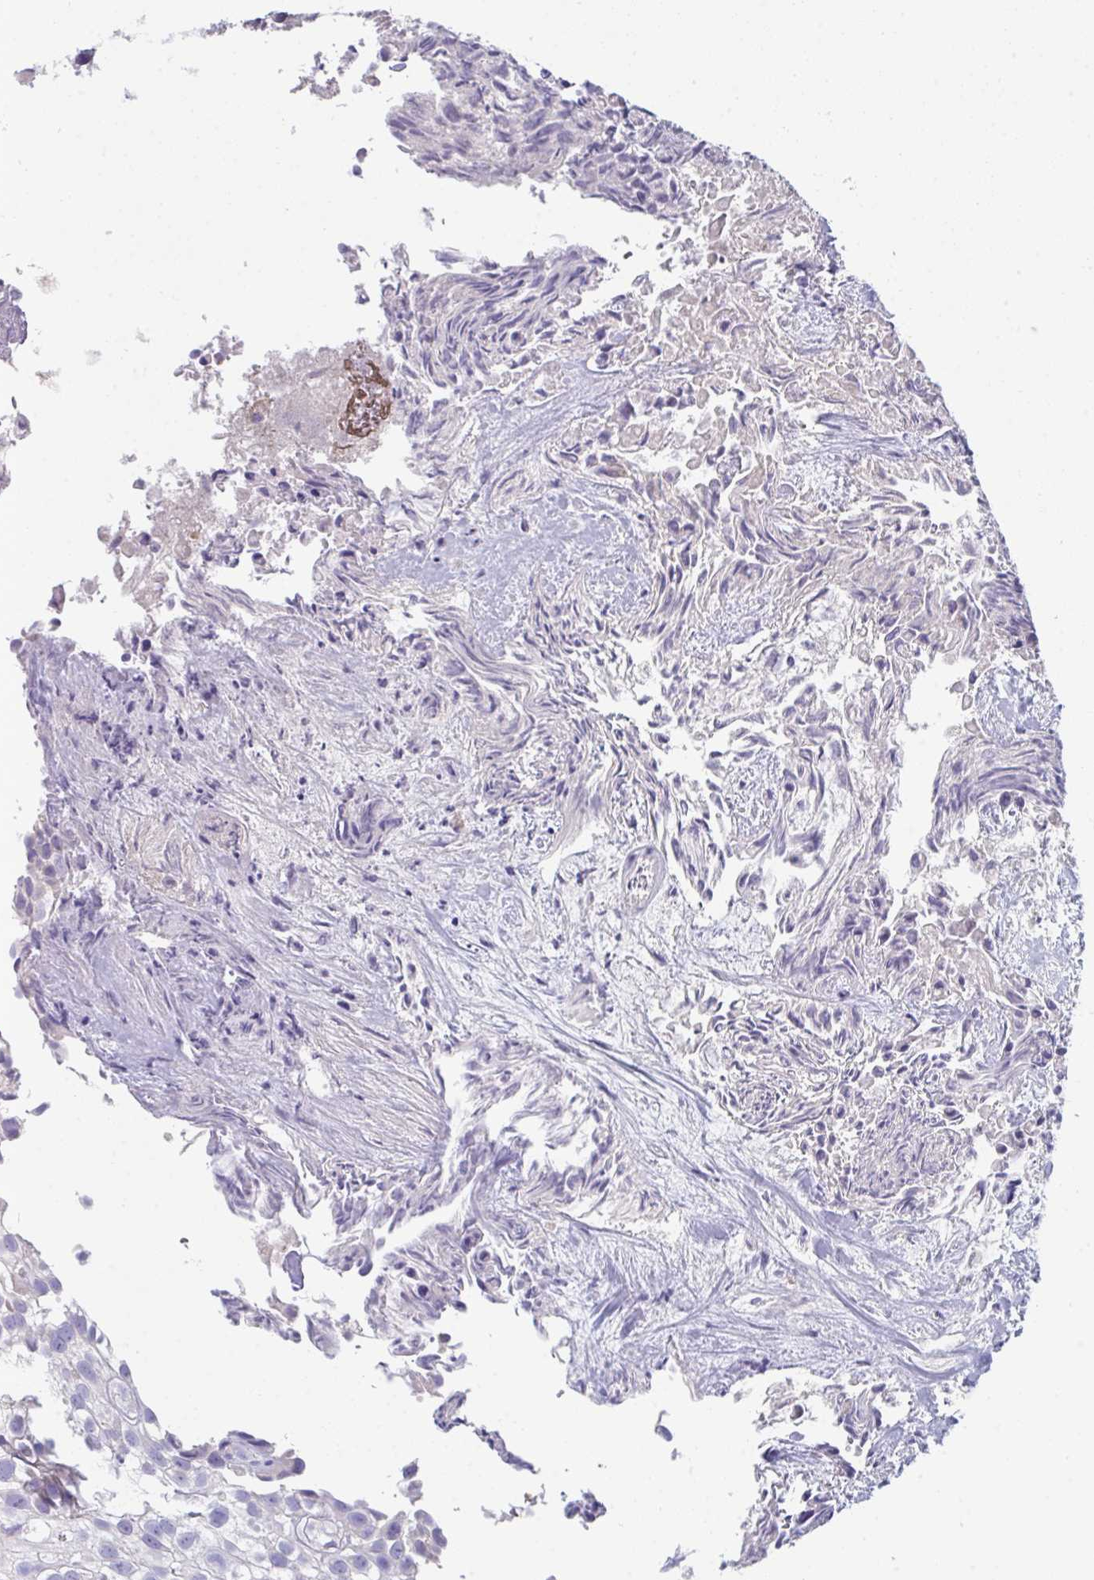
{"staining": {"intensity": "negative", "quantity": "none", "location": "none"}, "tissue": "urothelial cancer", "cell_type": "Tumor cells", "image_type": "cancer", "snomed": [{"axis": "morphology", "description": "Urothelial carcinoma, High grade"}, {"axis": "topography", "description": "Urinary bladder"}], "caption": "There is no significant expression in tumor cells of urothelial cancer.", "gene": "HGFAC", "patient": {"sex": "male", "age": 56}}